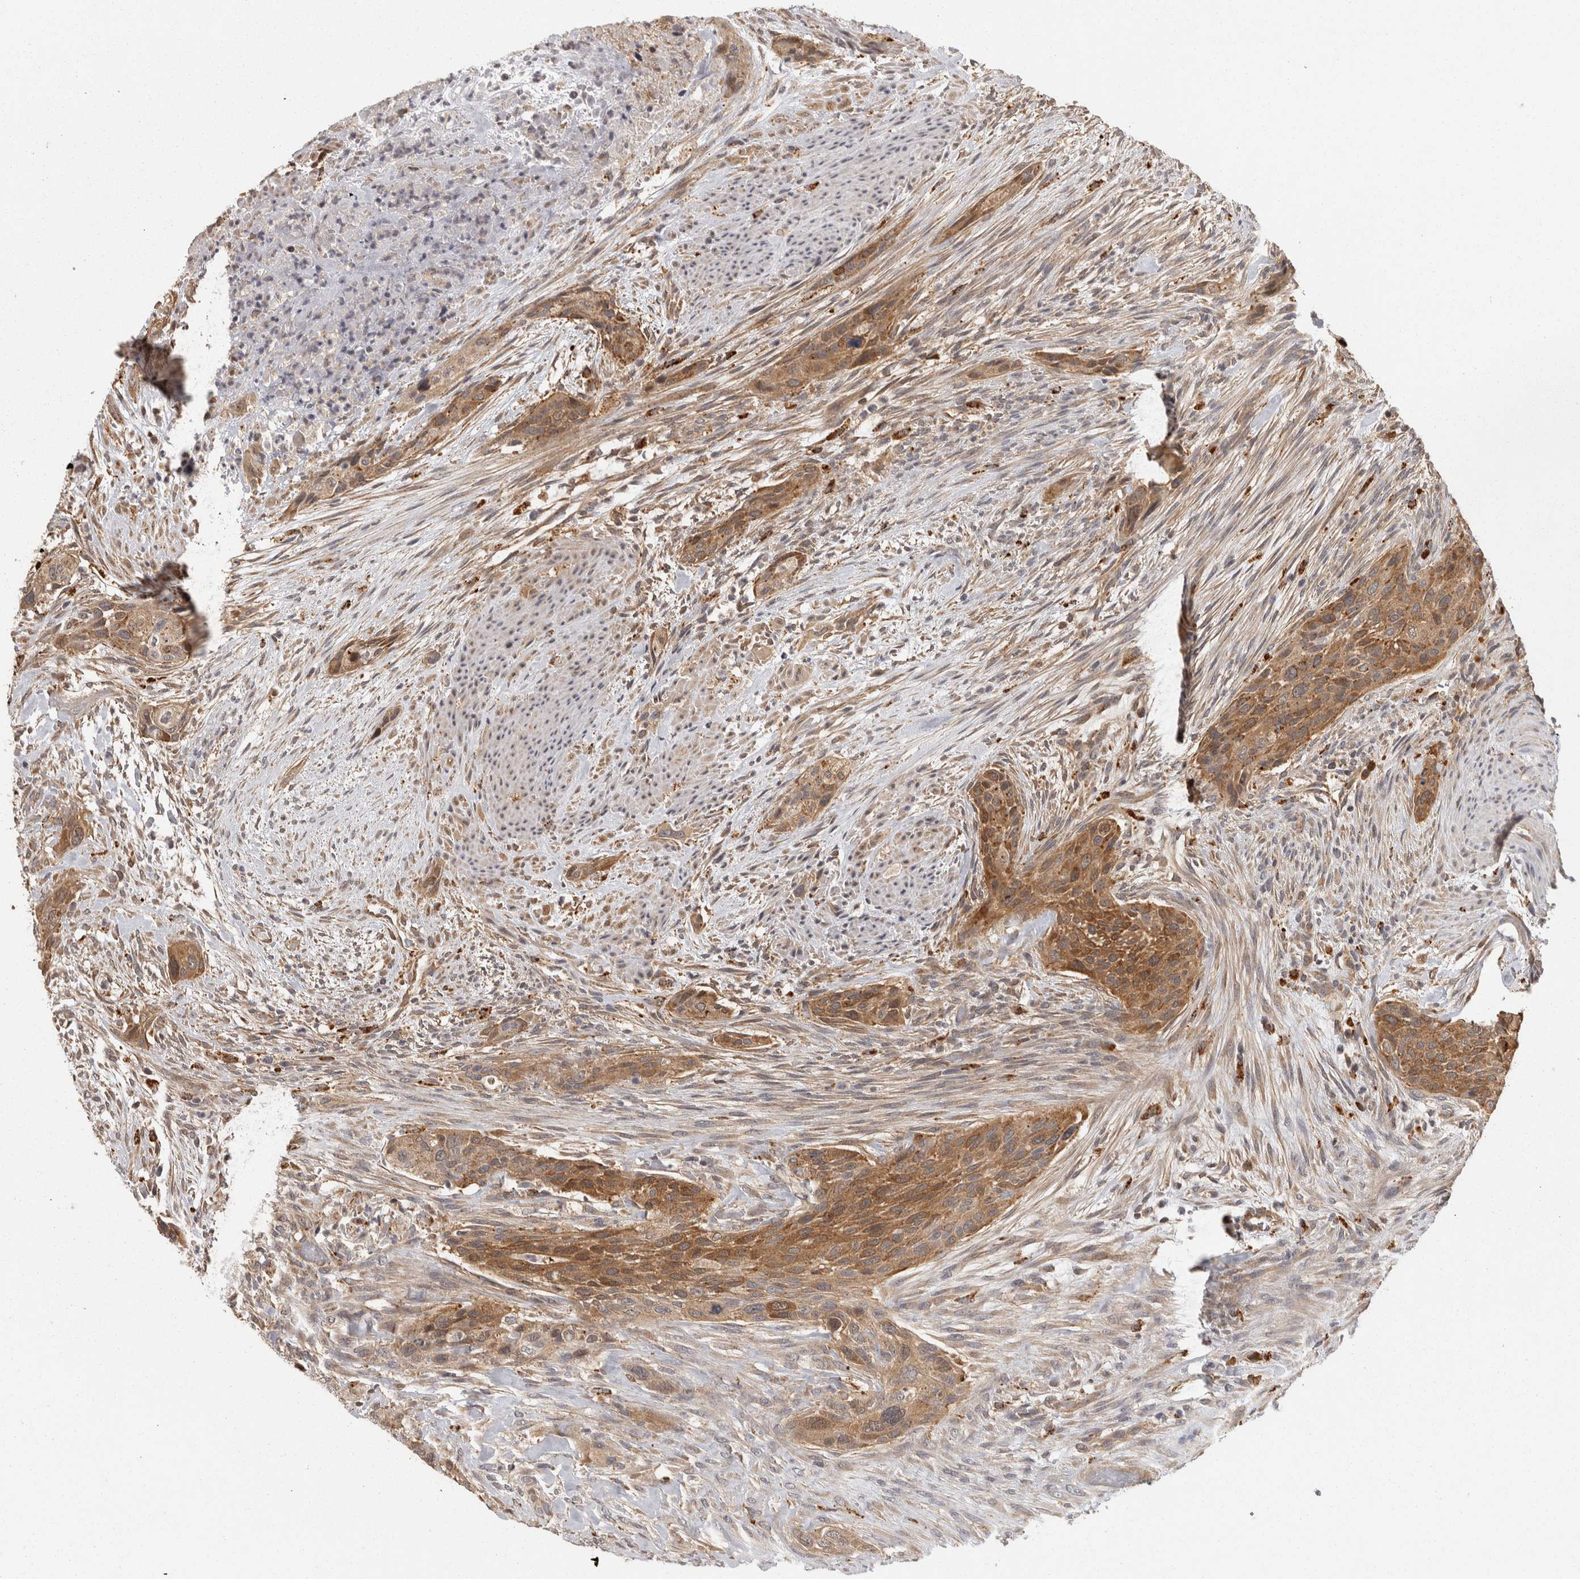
{"staining": {"intensity": "moderate", "quantity": ">75%", "location": "cytoplasmic/membranous"}, "tissue": "urothelial cancer", "cell_type": "Tumor cells", "image_type": "cancer", "snomed": [{"axis": "morphology", "description": "Urothelial carcinoma, High grade"}, {"axis": "topography", "description": "Urinary bladder"}], "caption": "Protein staining of urothelial carcinoma (high-grade) tissue demonstrates moderate cytoplasmic/membranous staining in about >75% of tumor cells.", "gene": "ACAT2", "patient": {"sex": "male", "age": 35}}